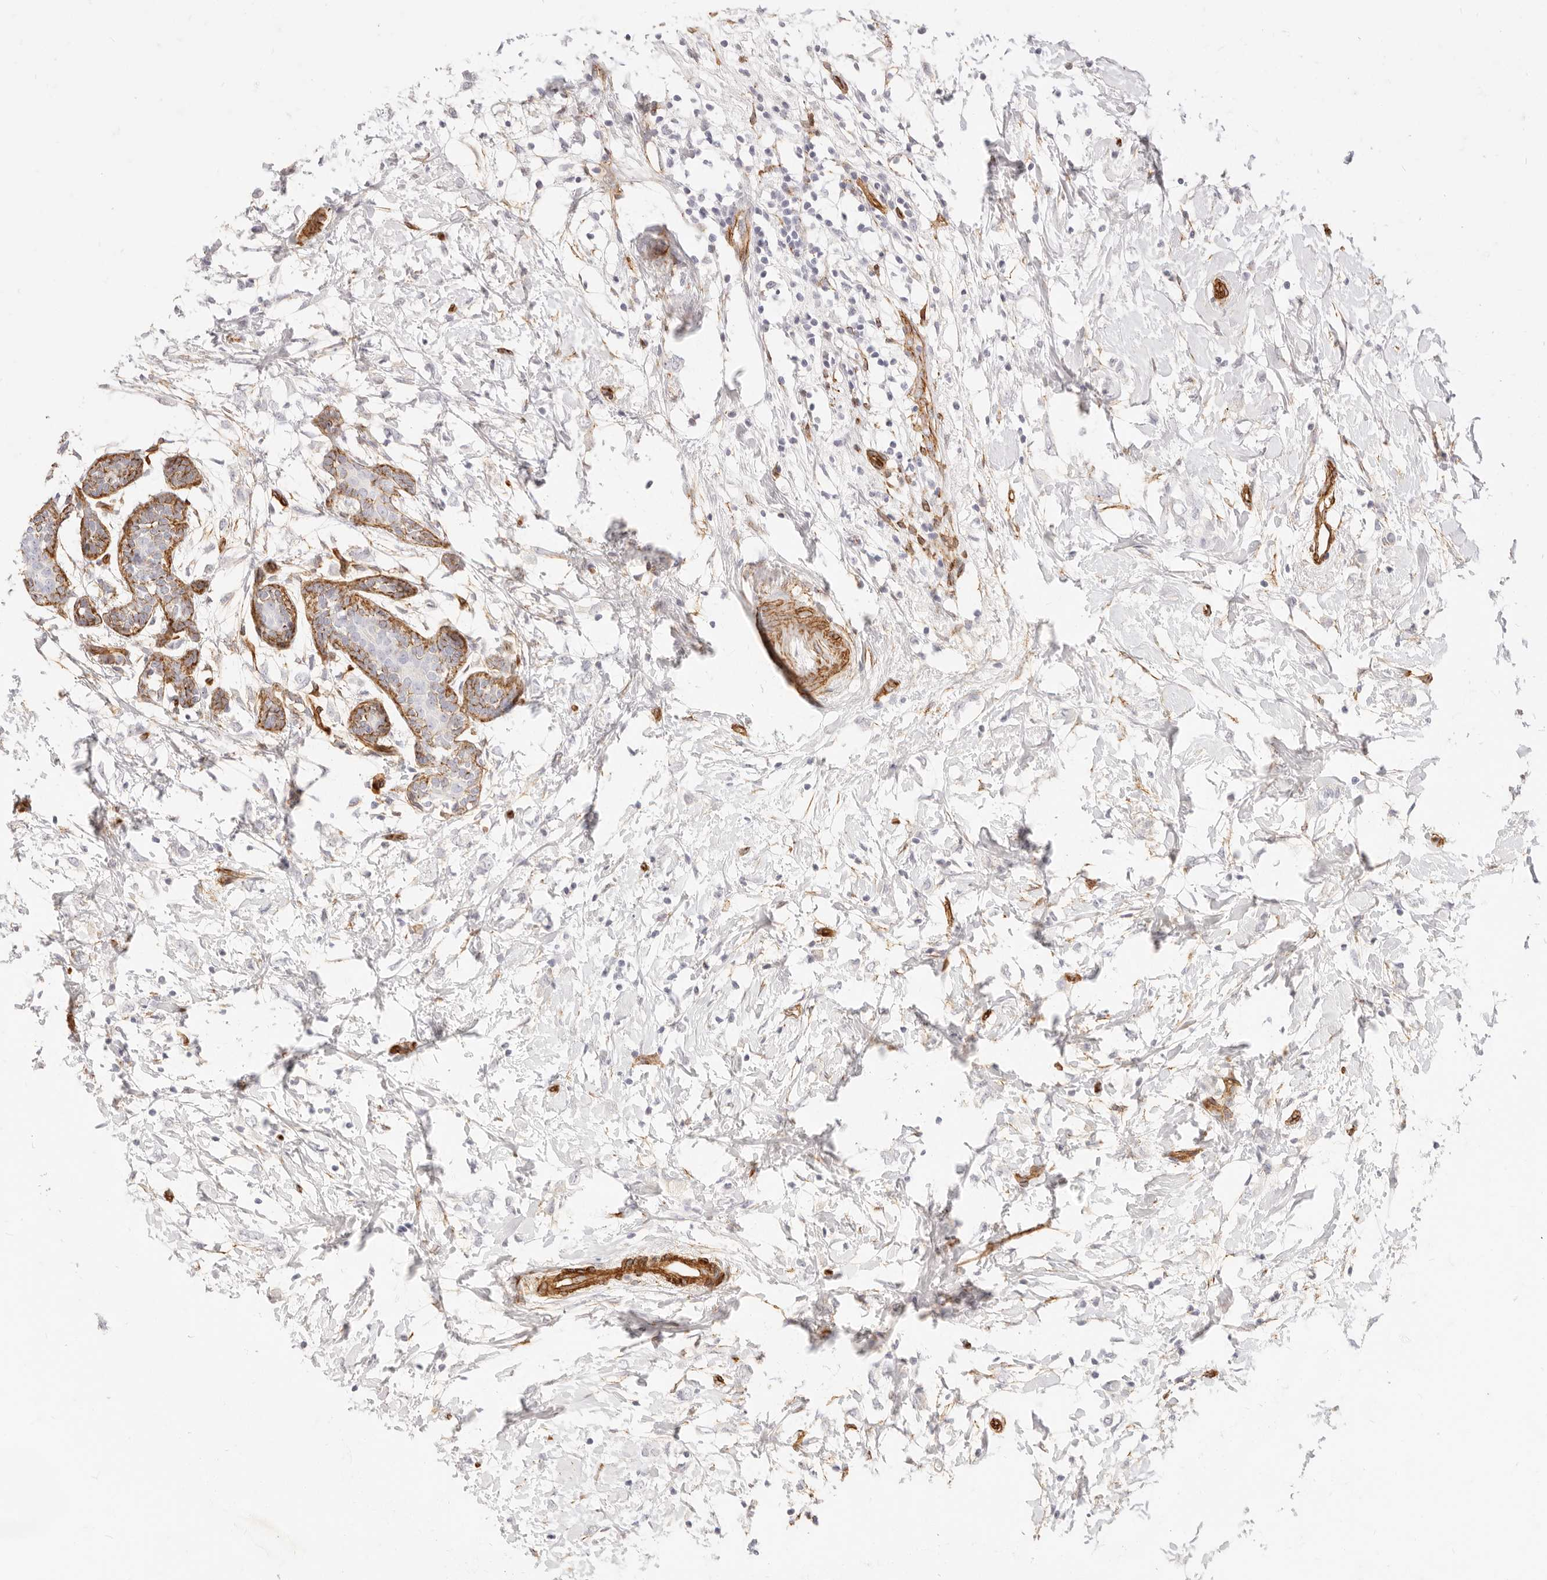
{"staining": {"intensity": "negative", "quantity": "none", "location": "none"}, "tissue": "breast cancer", "cell_type": "Tumor cells", "image_type": "cancer", "snomed": [{"axis": "morphology", "description": "Normal tissue, NOS"}, {"axis": "morphology", "description": "Lobular carcinoma"}, {"axis": "topography", "description": "Breast"}], "caption": "High power microscopy histopathology image of an IHC photomicrograph of breast lobular carcinoma, revealing no significant expression in tumor cells.", "gene": "NUS1", "patient": {"sex": "female", "age": 47}}